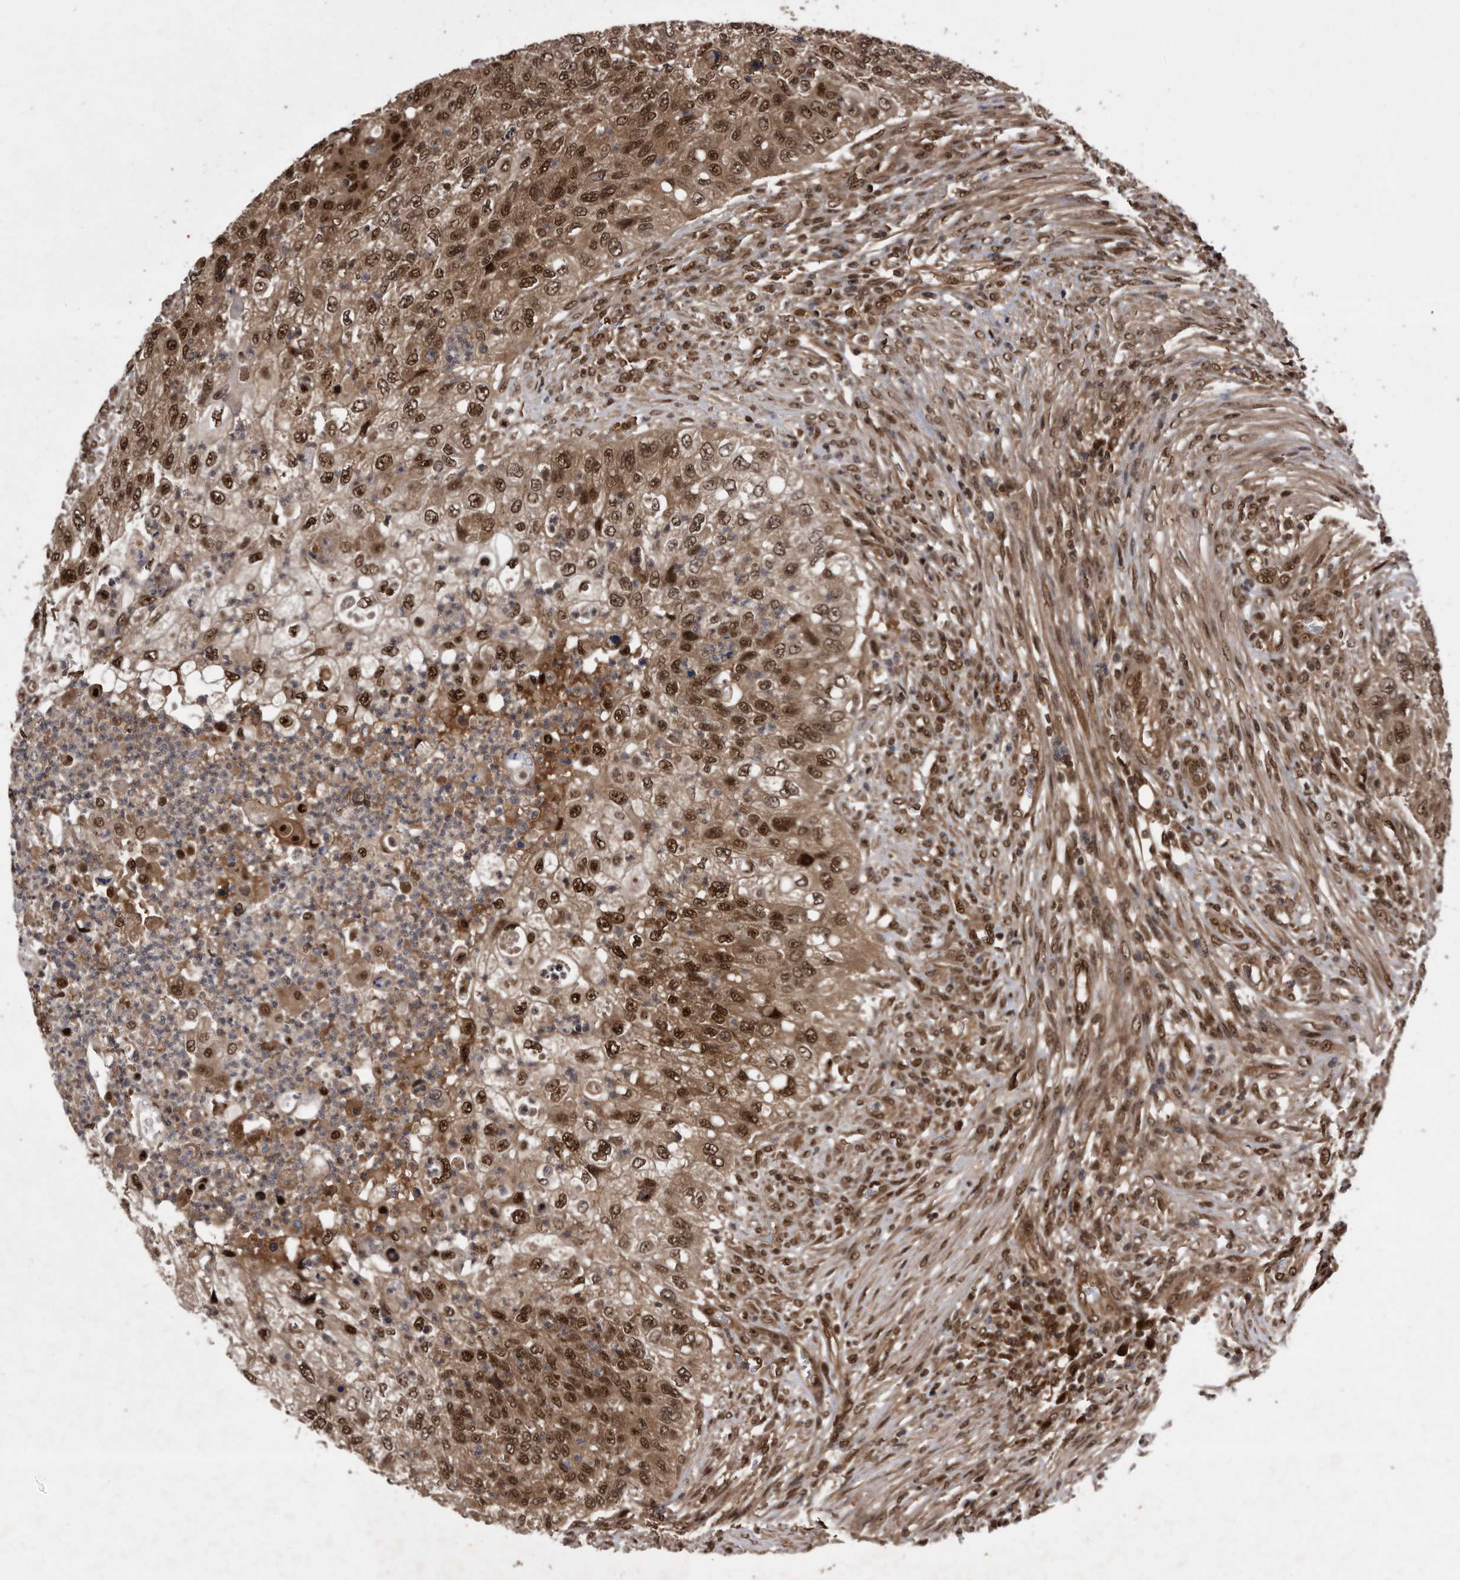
{"staining": {"intensity": "moderate", "quantity": ">75%", "location": "cytoplasmic/membranous,nuclear"}, "tissue": "urothelial cancer", "cell_type": "Tumor cells", "image_type": "cancer", "snomed": [{"axis": "morphology", "description": "Urothelial carcinoma, High grade"}, {"axis": "topography", "description": "Urinary bladder"}], "caption": "Urothelial carcinoma (high-grade) stained for a protein shows moderate cytoplasmic/membranous and nuclear positivity in tumor cells.", "gene": "RAD23B", "patient": {"sex": "female", "age": 60}}